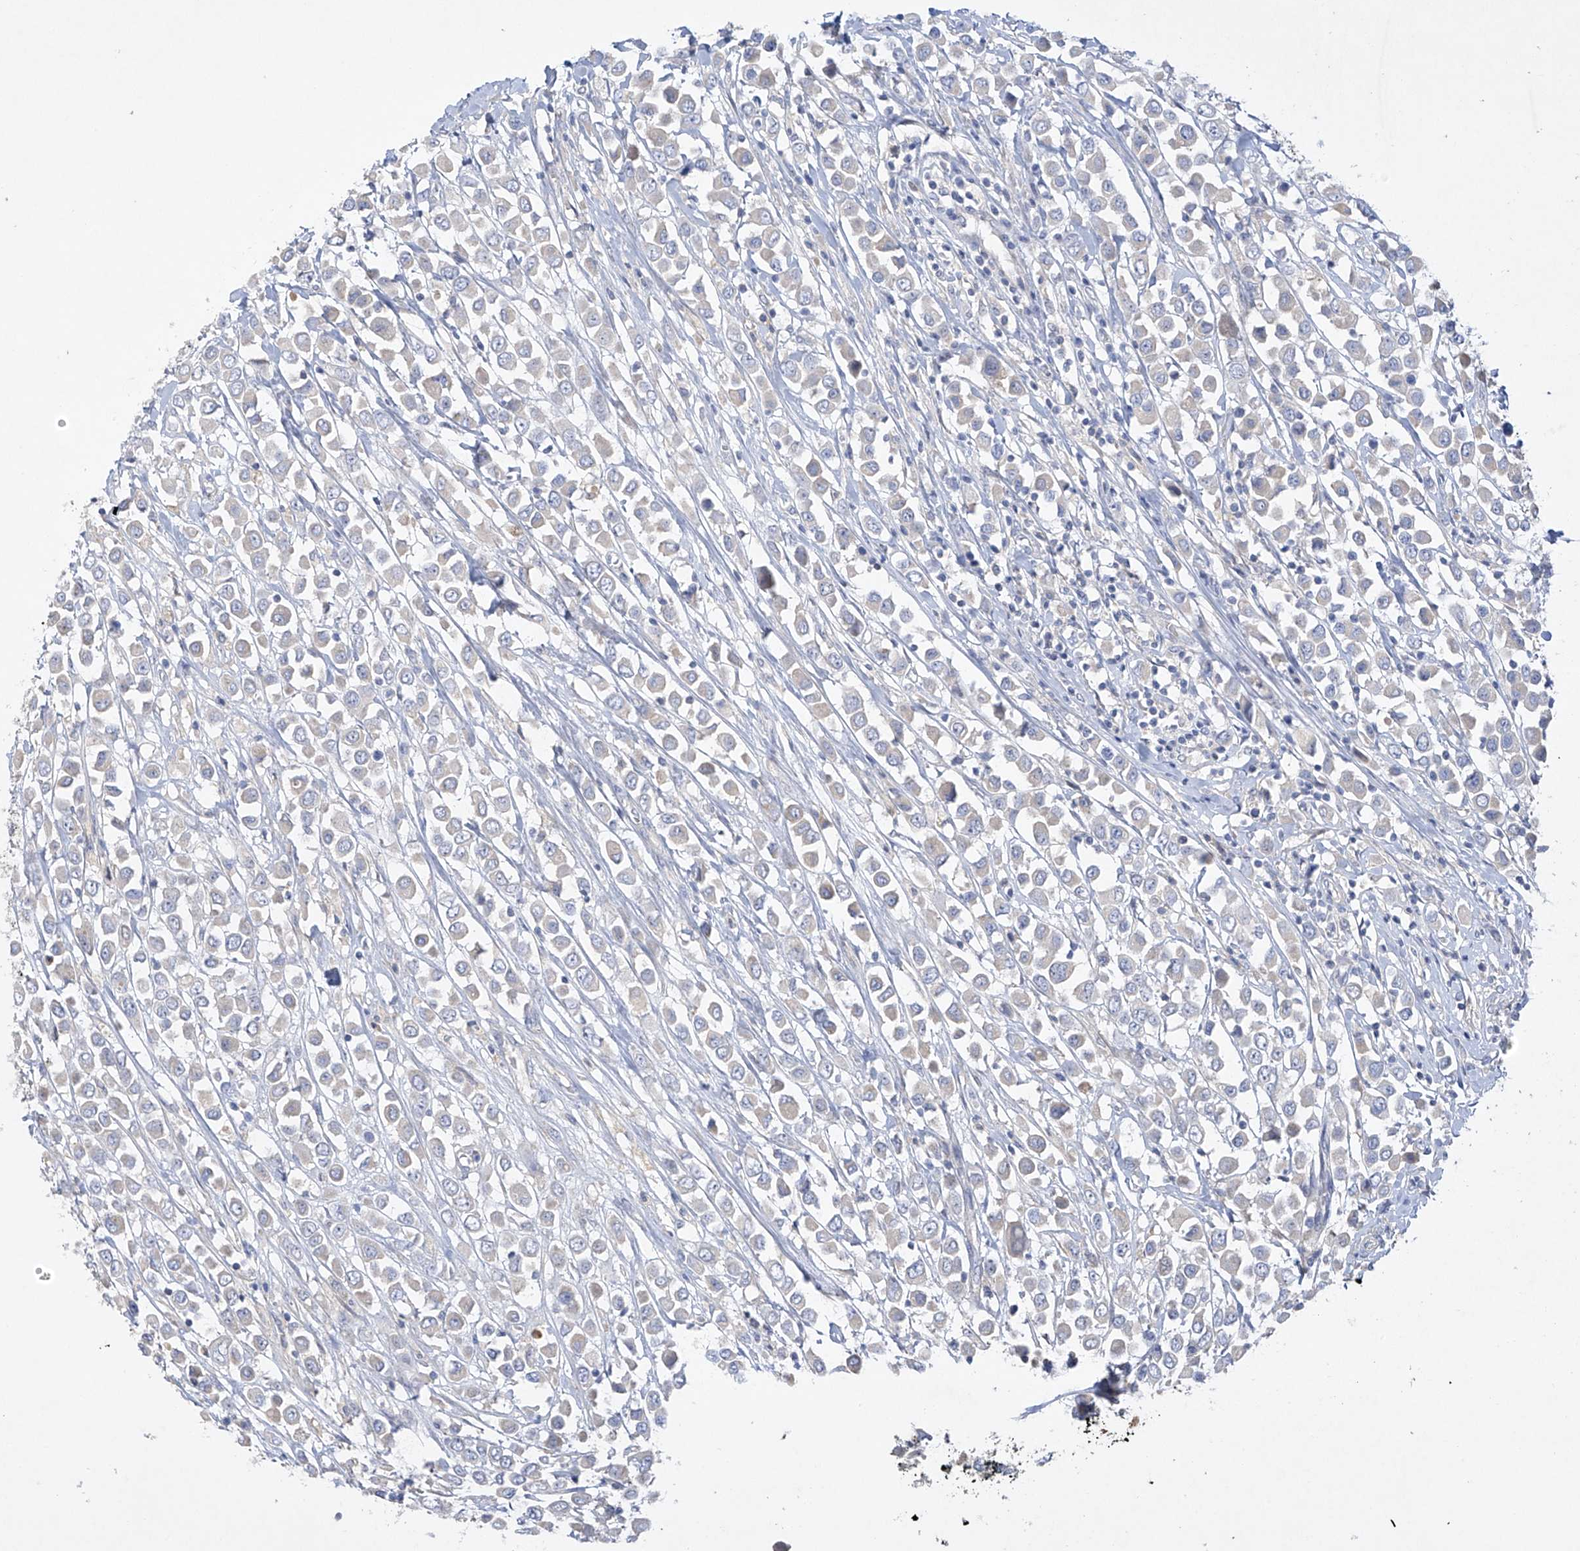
{"staining": {"intensity": "negative", "quantity": "none", "location": "none"}, "tissue": "breast cancer", "cell_type": "Tumor cells", "image_type": "cancer", "snomed": [{"axis": "morphology", "description": "Duct carcinoma"}, {"axis": "topography", "description": "Breast"}], "caption": "Tumor cells show no significant positivity in breast intraductal carcinoma.", "gene": "PRSS12", "patient": {"sex": "female", "age": 61}}